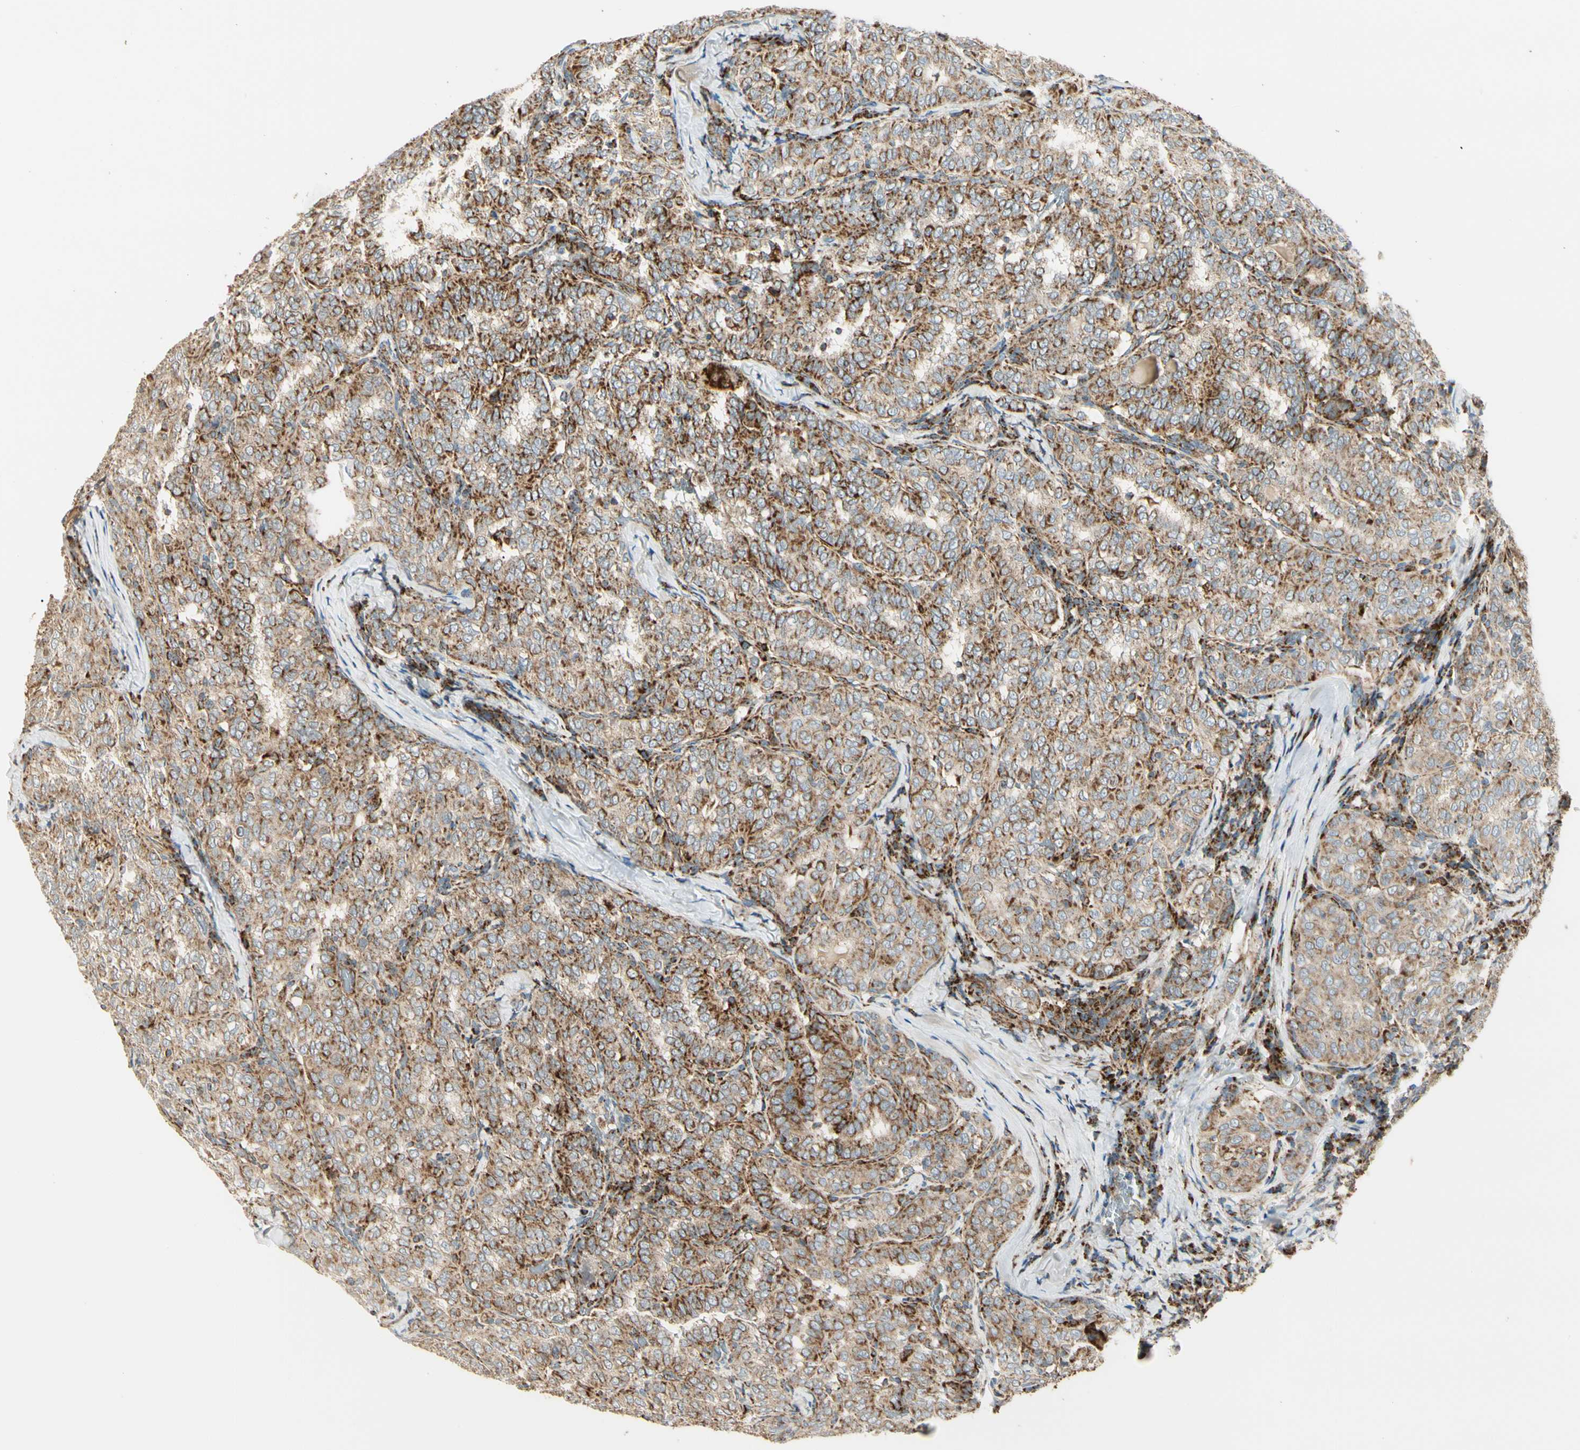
{"staining": {"intensity": "moderate", "quantity": ">75%", "location": "cytoplasmic/membranous"}, "tissue": "thyroid cancer", "cell_type": "Tumor cells", "image_type": "cancer", "snomed": [{"axis": "morphology", "description": "Normal tissue, NOS"}, {"axis": "morphology", "description": "Papillary adenocarcinoma, NOS"}, {"axis": "topography", "description": "Thyroid gland"}], "caption": "A brown stain labels moderate cytoplasmic/membranous positivity of a protein in human papillary adenocarcinoma (thyroid) tumor cells.", "gene": "TBC1D10A", "patient": {"sex": "female", "age": 30}}